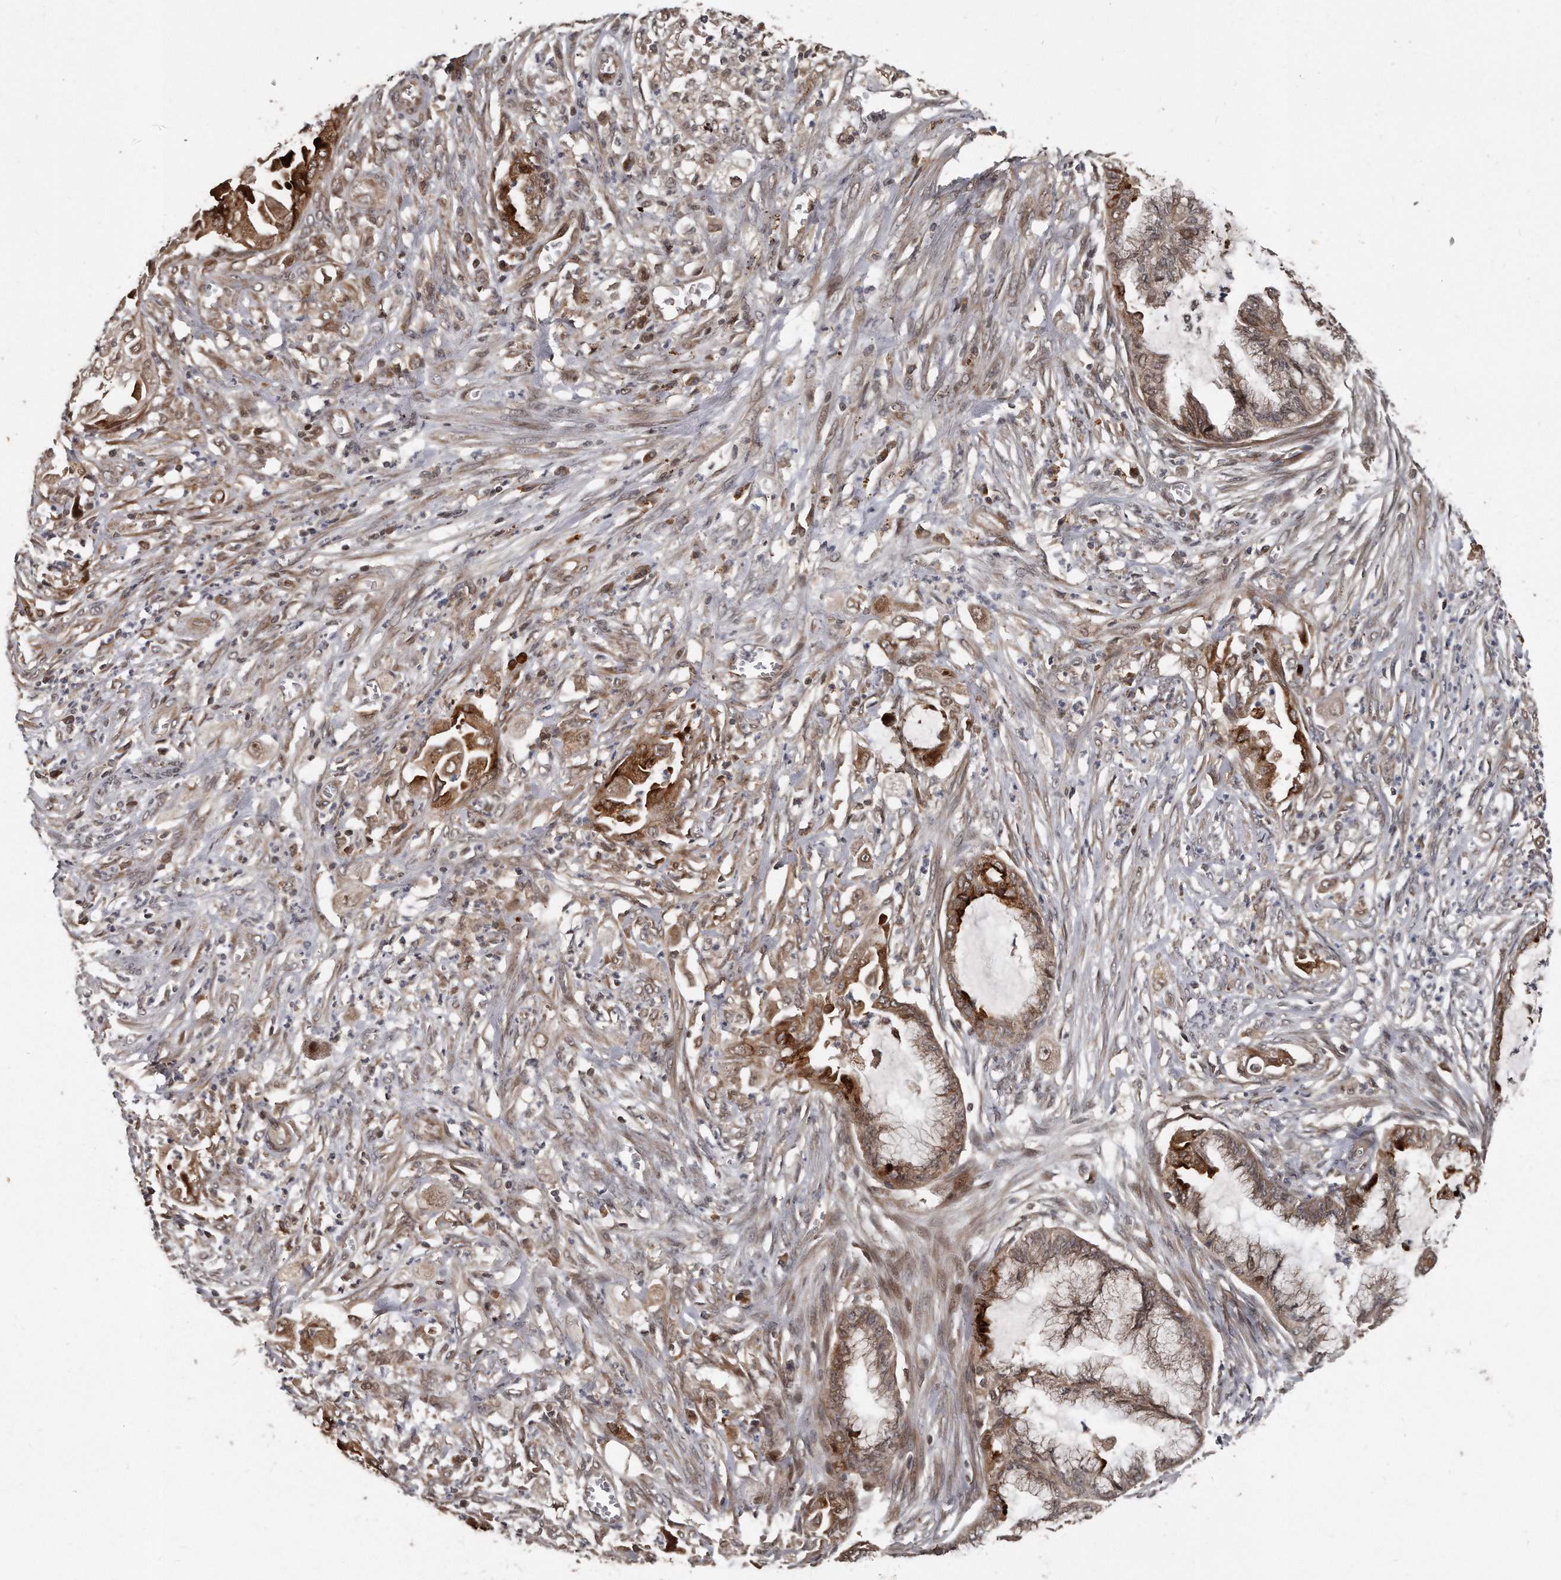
{"staining": {"intensity": "moderate", "quantity": "25%-75%", "location": "cytoplasmic/membranous"}, "tissue": "endometrial cancer", "cell_type": "Tumor cells", "image_type": "cancer", "snomed": [{"axis": "morphology", "description": "Adenocarcinoma, NOS"}, {"axis": "topography", "description": "Endometrium"}], "caption": "The immunohistochemical stain labels moderate cytoplasmic/membranous expression in tumor cells of adenocarcinoma (endometrial) tissue.", "gene": "GCH1", "patient": {"sex": "female", "age": 86}}